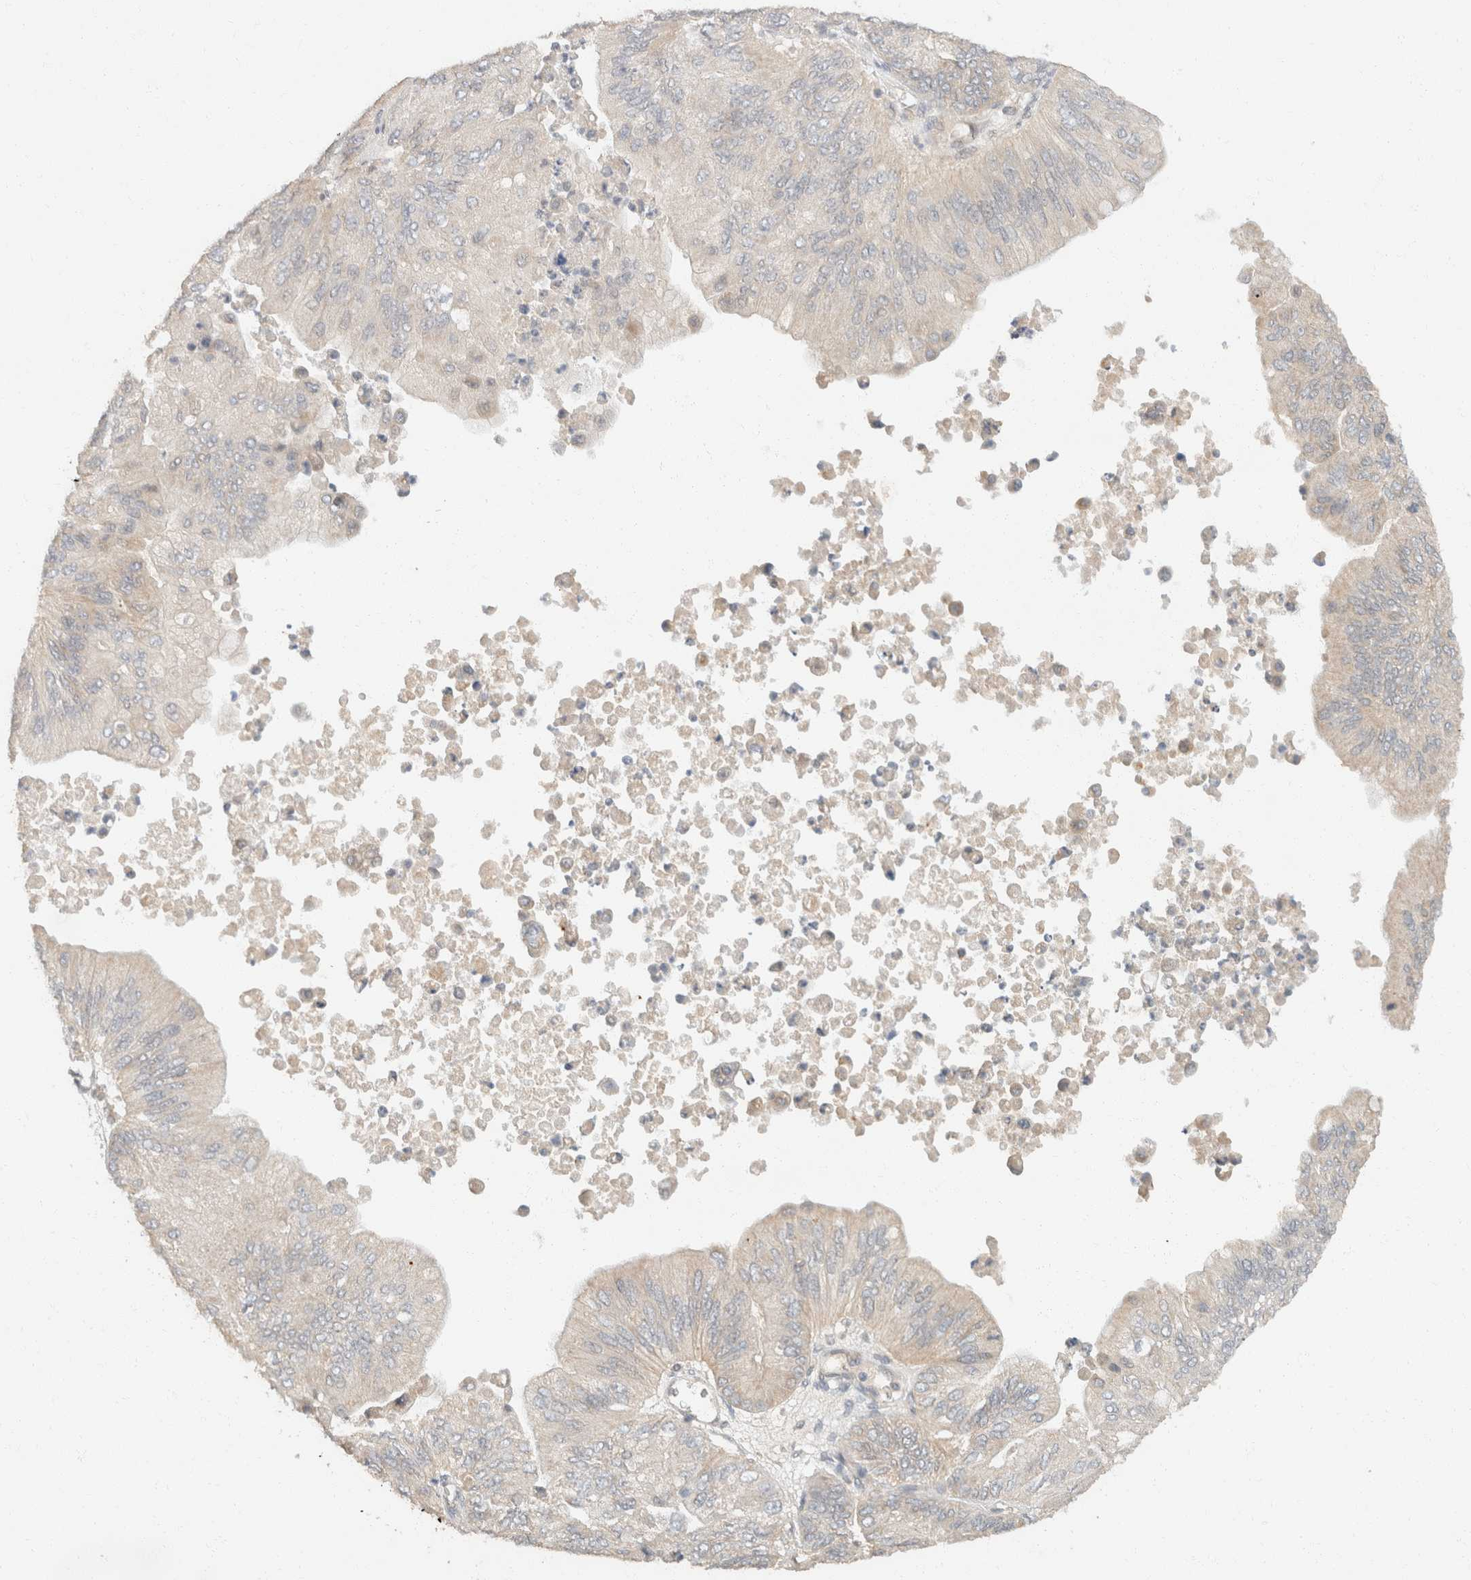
{"staining": {"intensity": "moderate", "quantity": "<25%", "location": "cytoplasmic/membranous"}, "tissue": "ovarian cancer", "cell_type": "Tumor cells", "image_type": "cancer", "snomed": [{"axis": "morphology", "description": "Cystadenocarcinoma, mucinous, NOS"}, {"axis": "topography", "description": "Ovary"}], "caption": "Ovarian cancer stained with a brown dye demonstrates moderate cytoplasmic/membranous positive positivity in approximately <25% of tumor cells.", "gene": "TACC1", "patient": {"sex": "female", "age": 61}}